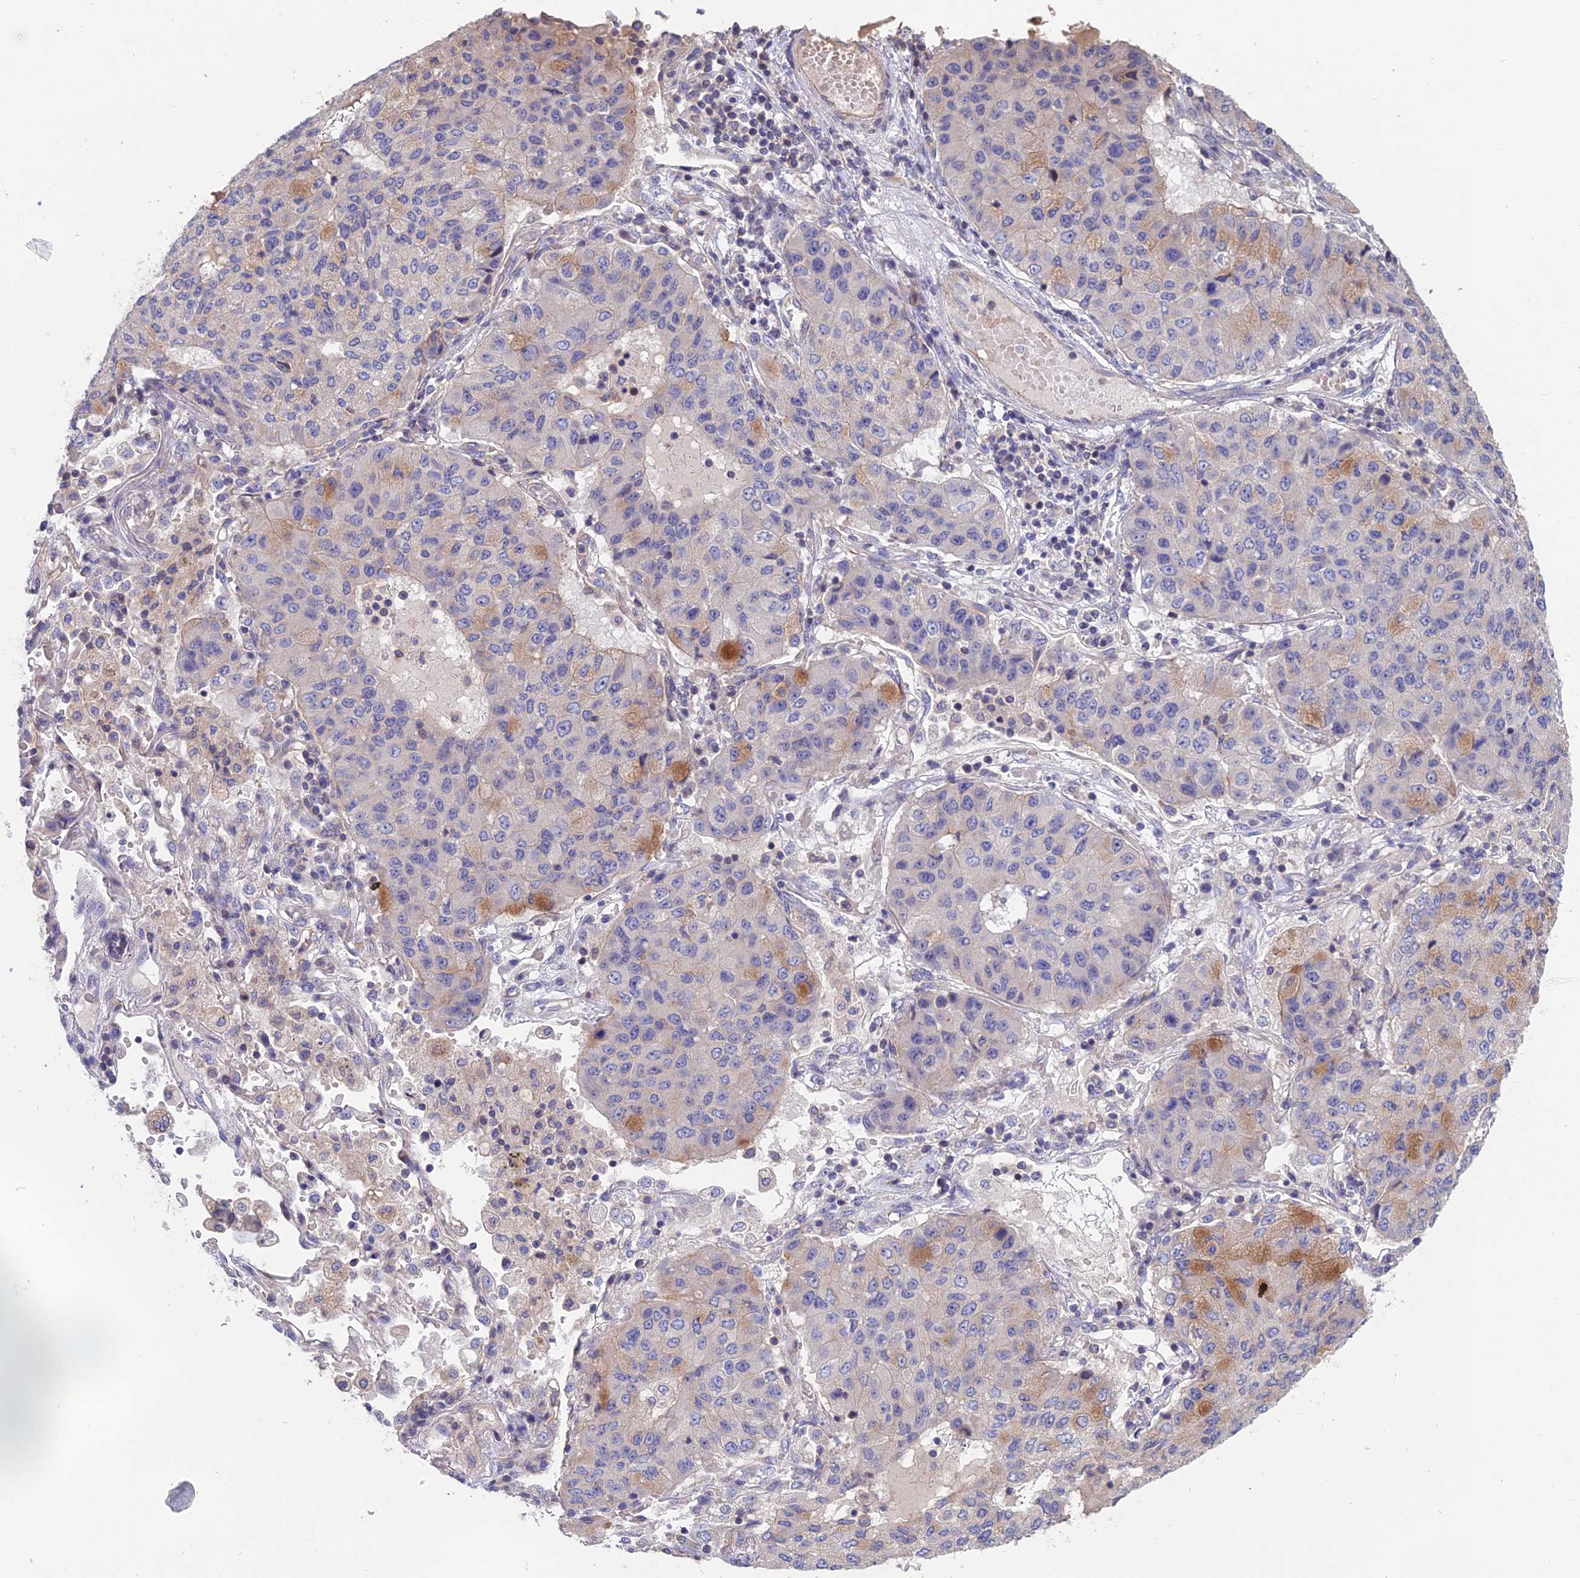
{"staining": {"intensity": "weak", "quantity": "<25%", "location": "cytoplasmic/membranous"}, "tissue": "lung cancer", "cell_type": "Tumor cells", "image_type": "cancer", "snomed": [{"axis": "morphology", "description": "Squamous cell carcinoma, NOS"}, {"axis": "topography", "description": "Lung"}], "caption": "There is no significant expression in tumor cells of squamous cell carcinoma (lung).", "gene": "USP37", "patient": {"sex": "male", "age": 74}}